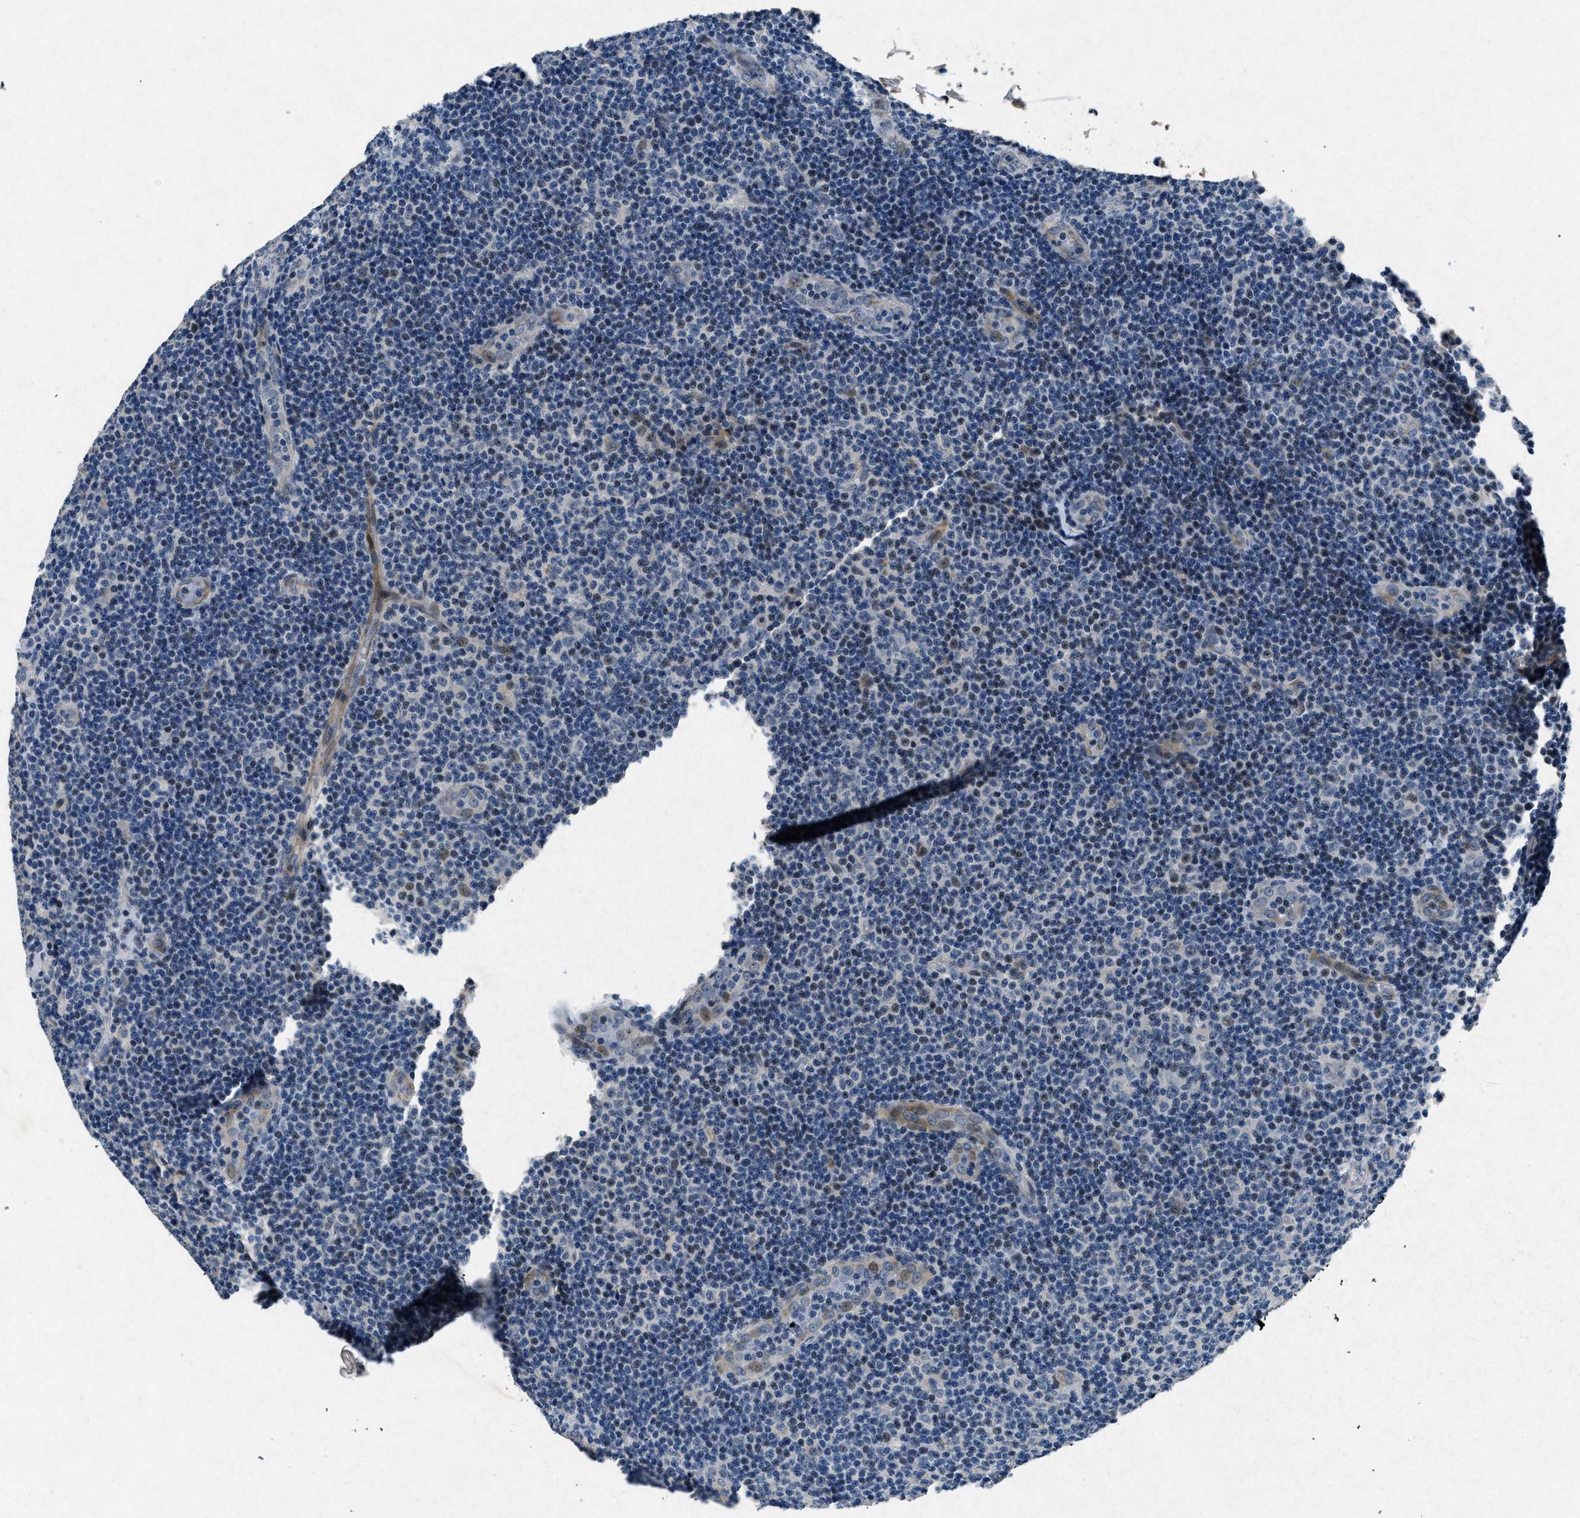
{"staining": {"intensity": "negative", "quantity": "none", "location": "none"}, "tissue": "lymphoma", "cell_type": "Tumor cells", "image_type": "cancer", "snomed": [{"axis": "morphology", "description": "Malignant lymphoma, non-Hodgkin's type, Low grade"}, {"axis": "topography", "description": "Lymph node"}], "caption": "Immunohistochemical staining of human malignant lymphoma, non-Hodgkin's type (low-grade) shows no significant positivity in tumor cells.", "gene": "PHLDA1", "patient": {"sex": "male", "age": 83}}